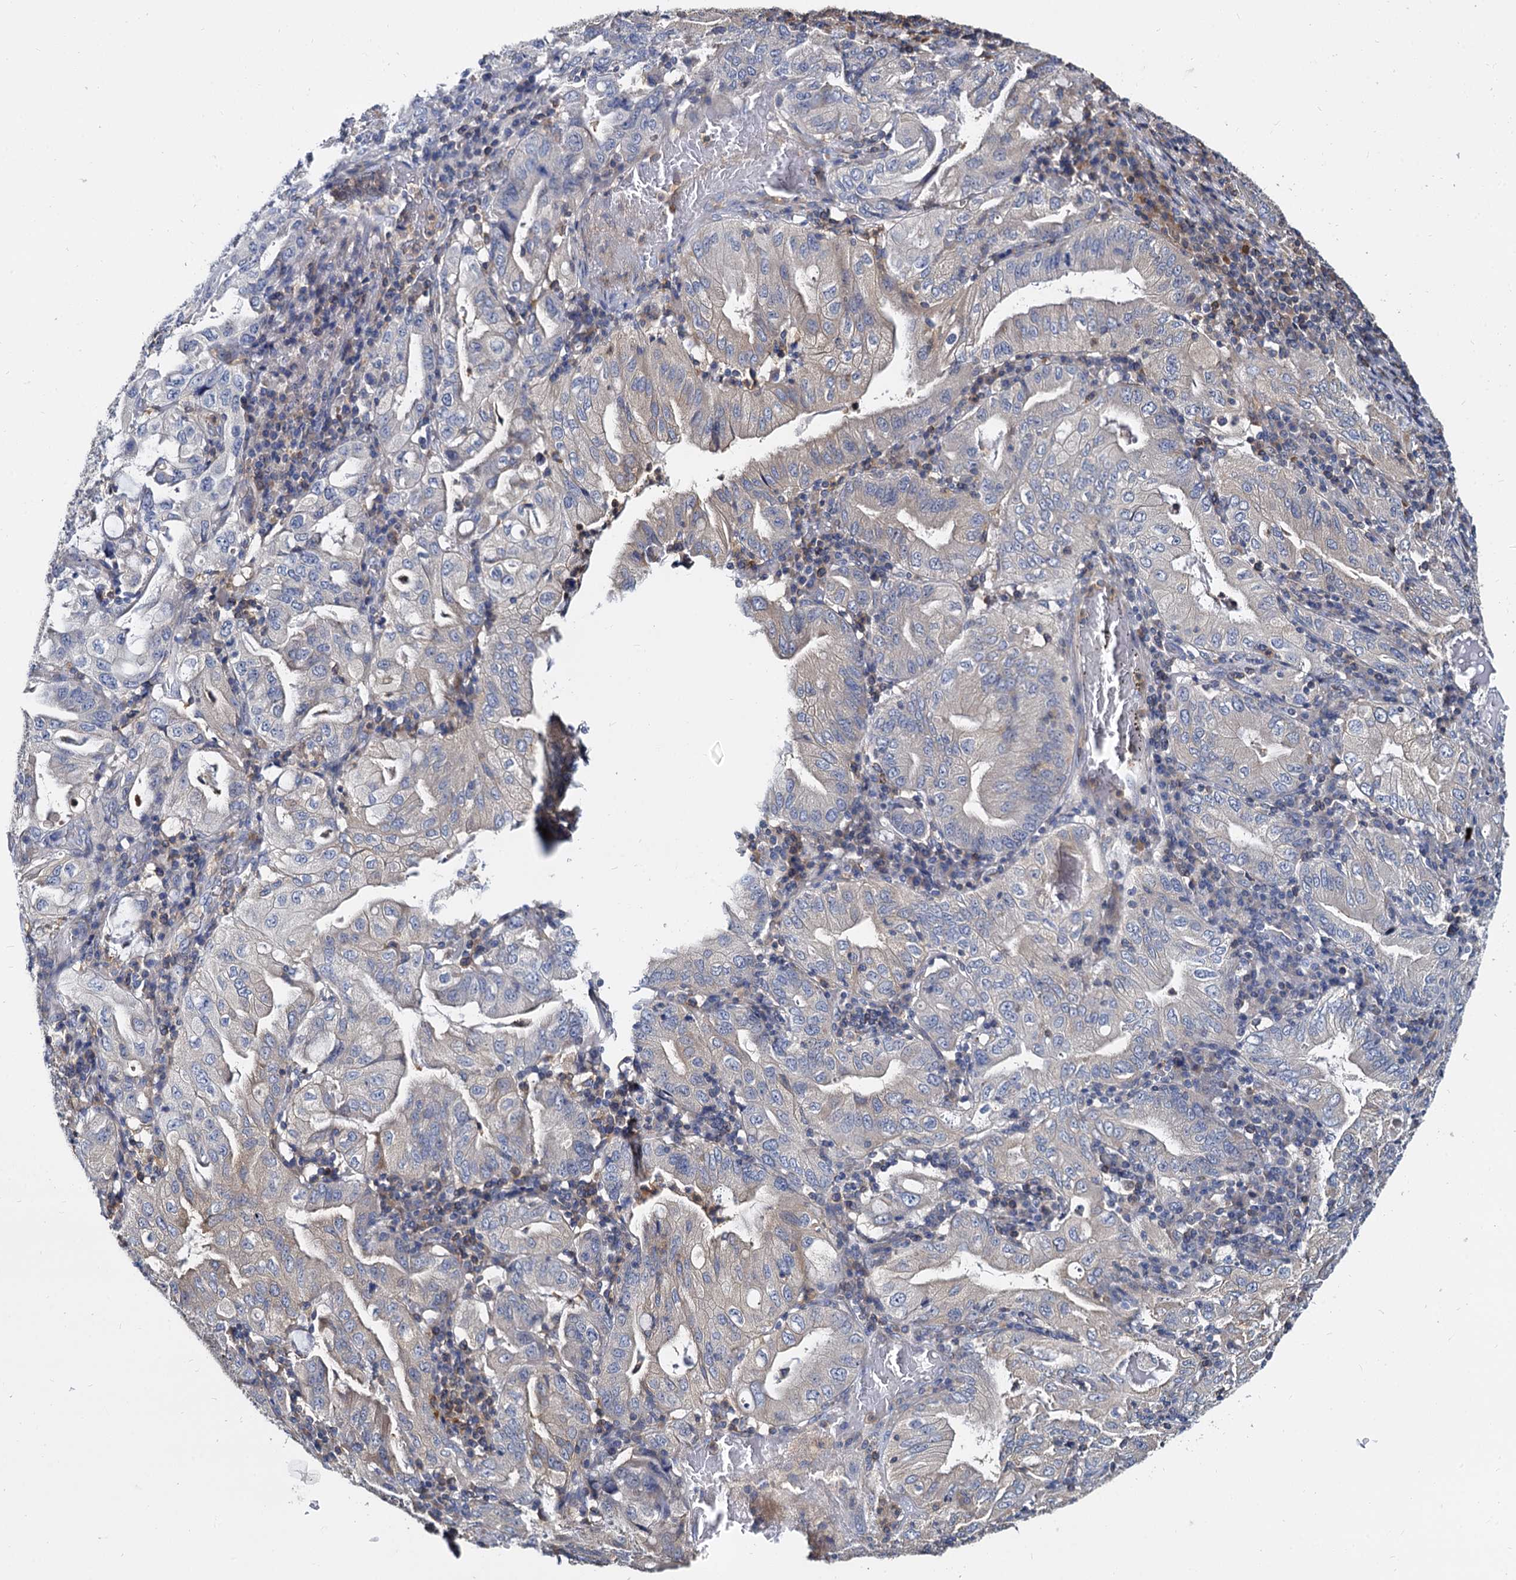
{"staining": {"intensity": "negative", "quantity": "none", "location": "none"}, "tissue": "stomach cancer", "cell_type": "Tumor cells", "image_type": "cancer", "snomed": [{"axis": "morphology", "description": "Normal tissue, NOS"}, {"axis": "morphology", "description": "Adenocarcinoma, NOS"}, {"axis": "topography", "description": "Esophagus"}, {"axis": "topography", "description": "Stomach, upper"}, {"axis": "topography", "description": "Peripheral nerve tissue"}], "caption": "A photomicrograph of human stomach cancer is negative for staining in tumor cells.", "gene": "ANKRD13A", "patient": {"sex": "male", "age": 62}}